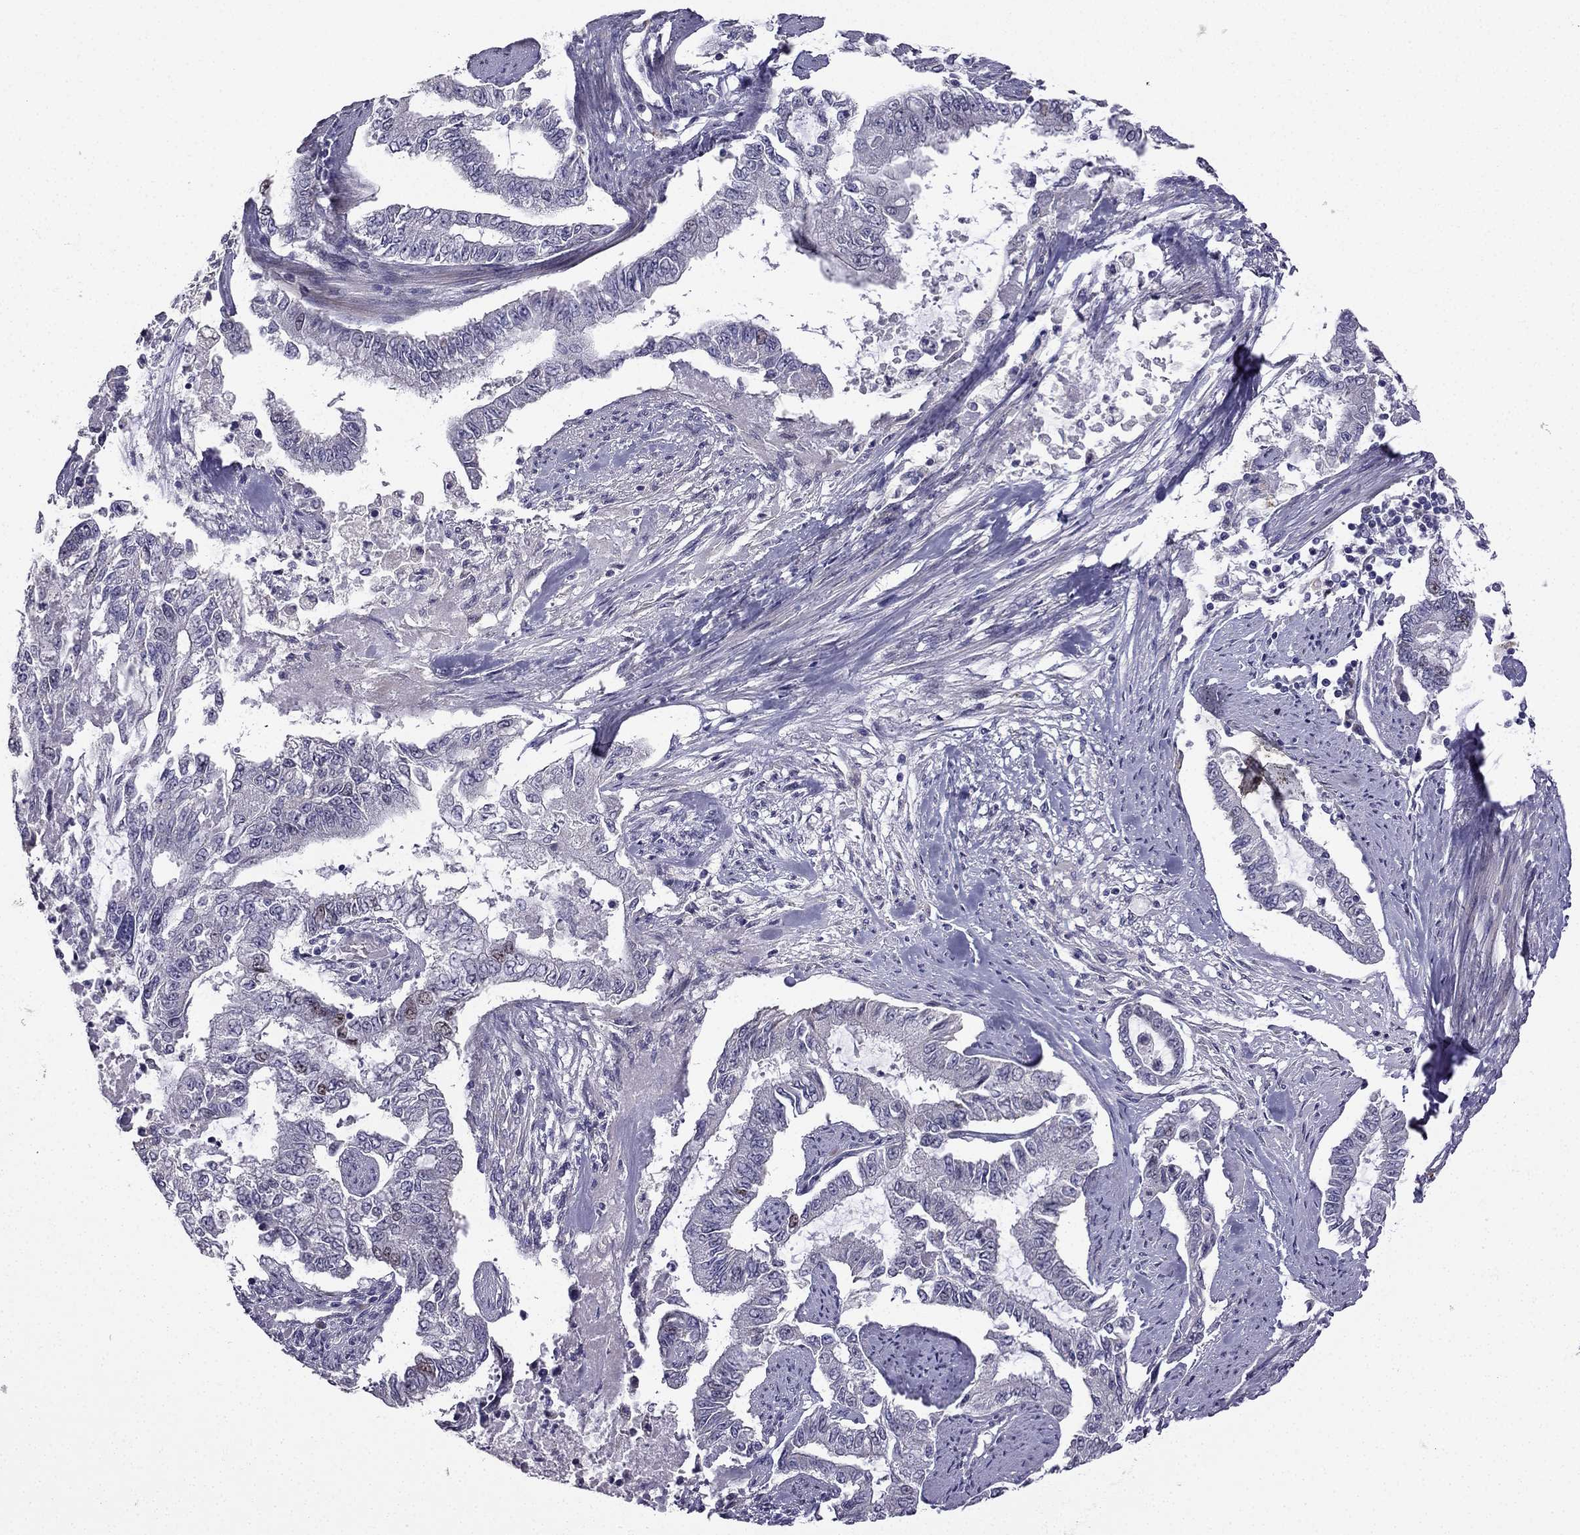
{"staining": {"intensity": "weak", "quantity": "<25%", "location": "nuclear"}, "tissue": "endometrial cancer", "cell_type": "Tumor cells", "image_type": "cancer", "snomed": [{"axis": "morphology", "description": "Adenocarcinoma, NOS"}, {"axis": "topography", "description": "Uterus"}], "caption": "This is a photomicrograph of immunohistochemistry (IHC) staining of endometrial cancer, which shows no positivity in tumor cells.", "gene": "UHRF1", "patient": {"sex": "female", "age": 59}}